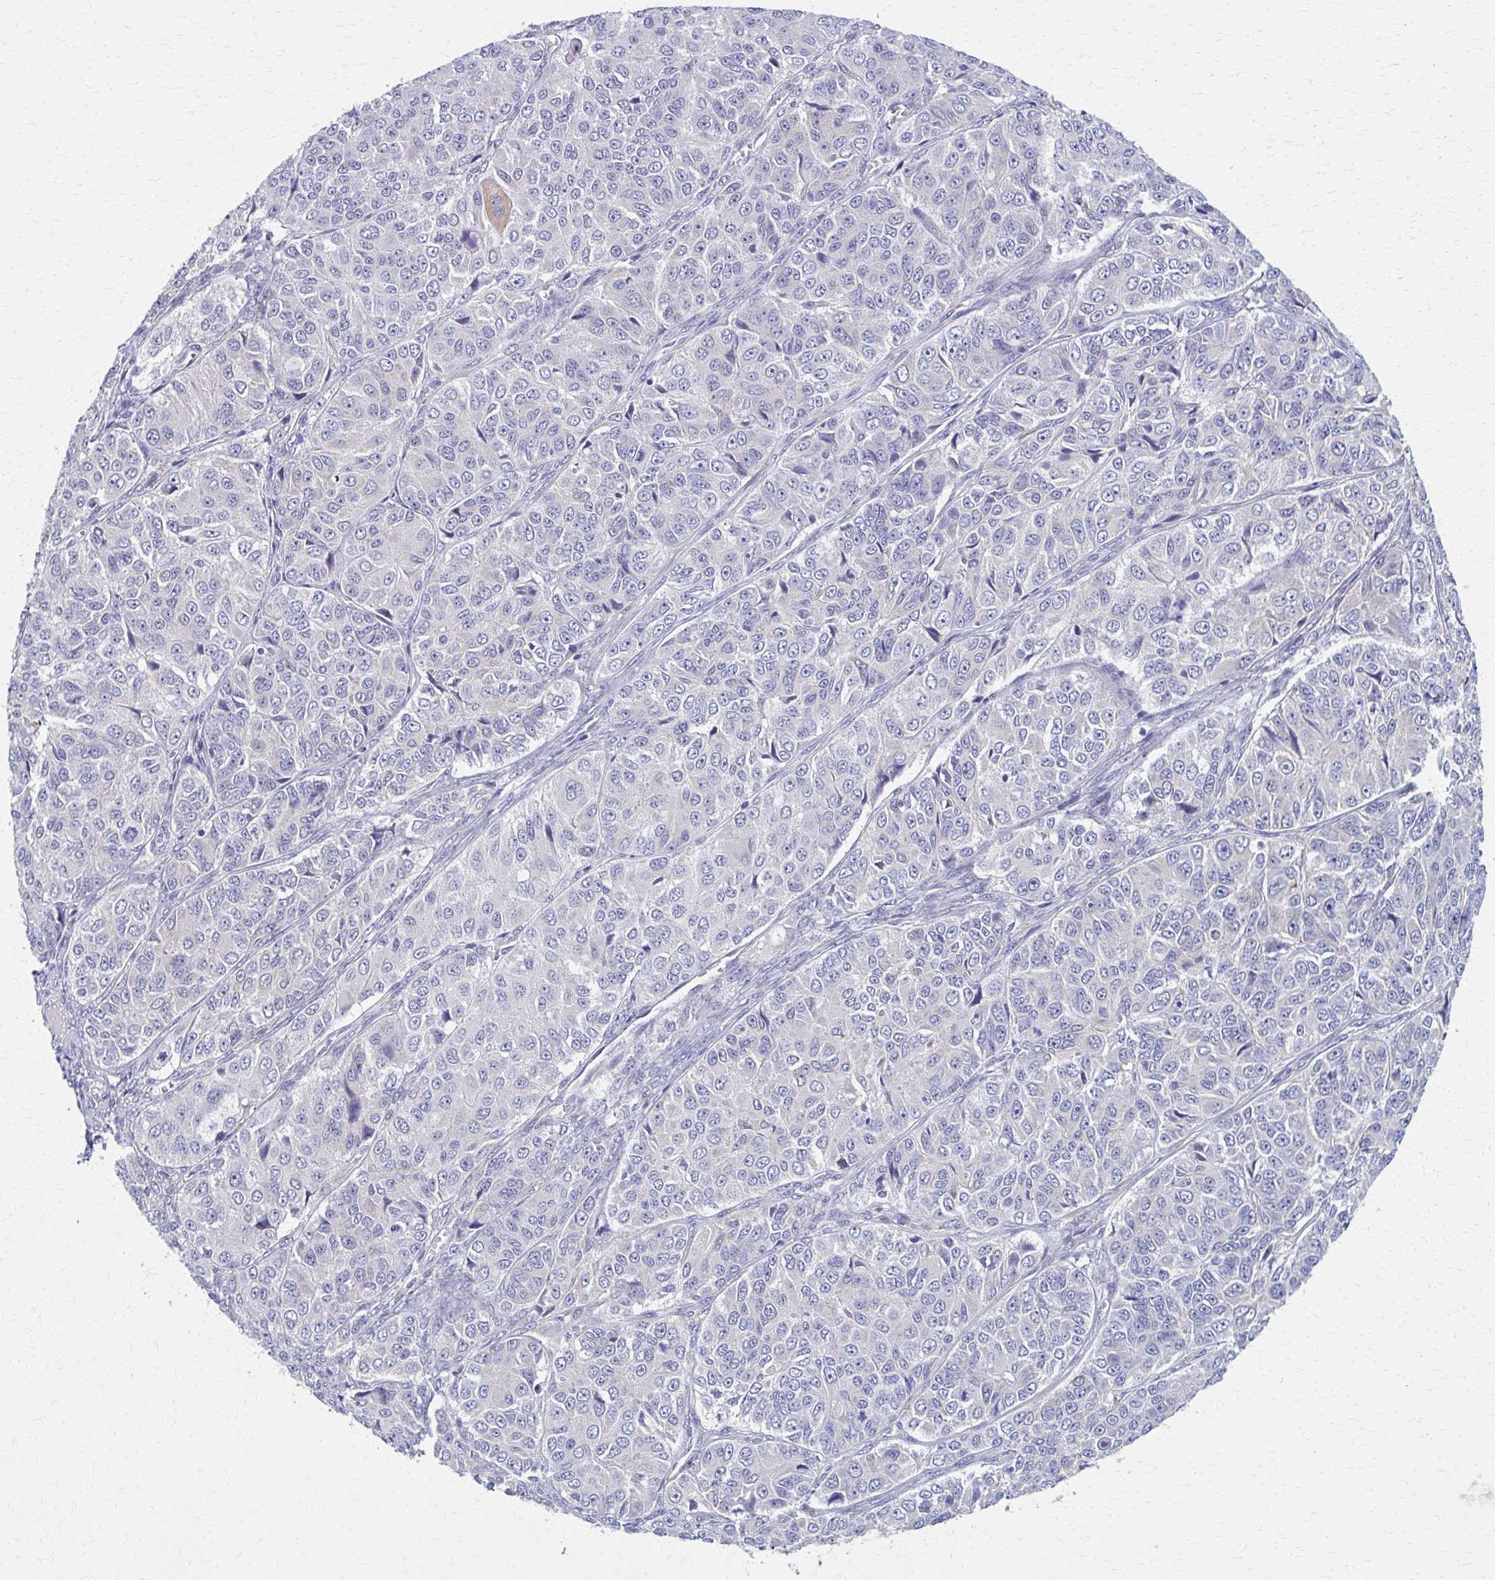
{"staining": {"intensity": "negative", "quantity": "none", "location": "none"}, "tissue": "ovarian cancer", "cell_type": "Tumor cells", "image_type": "cancer", "snomed": [{"axis": "morphology", "description": "Carcinoma, endometroid"}, {"axis": "topography", "description": "Ovary"}], "caption": "Ovarian cancer stained for a protein using immunohistochemistry (IHC) exhibits no staining tumor cells.", "gene": "SPATS2L", "patient": {"sex": "female", "age": 51}}